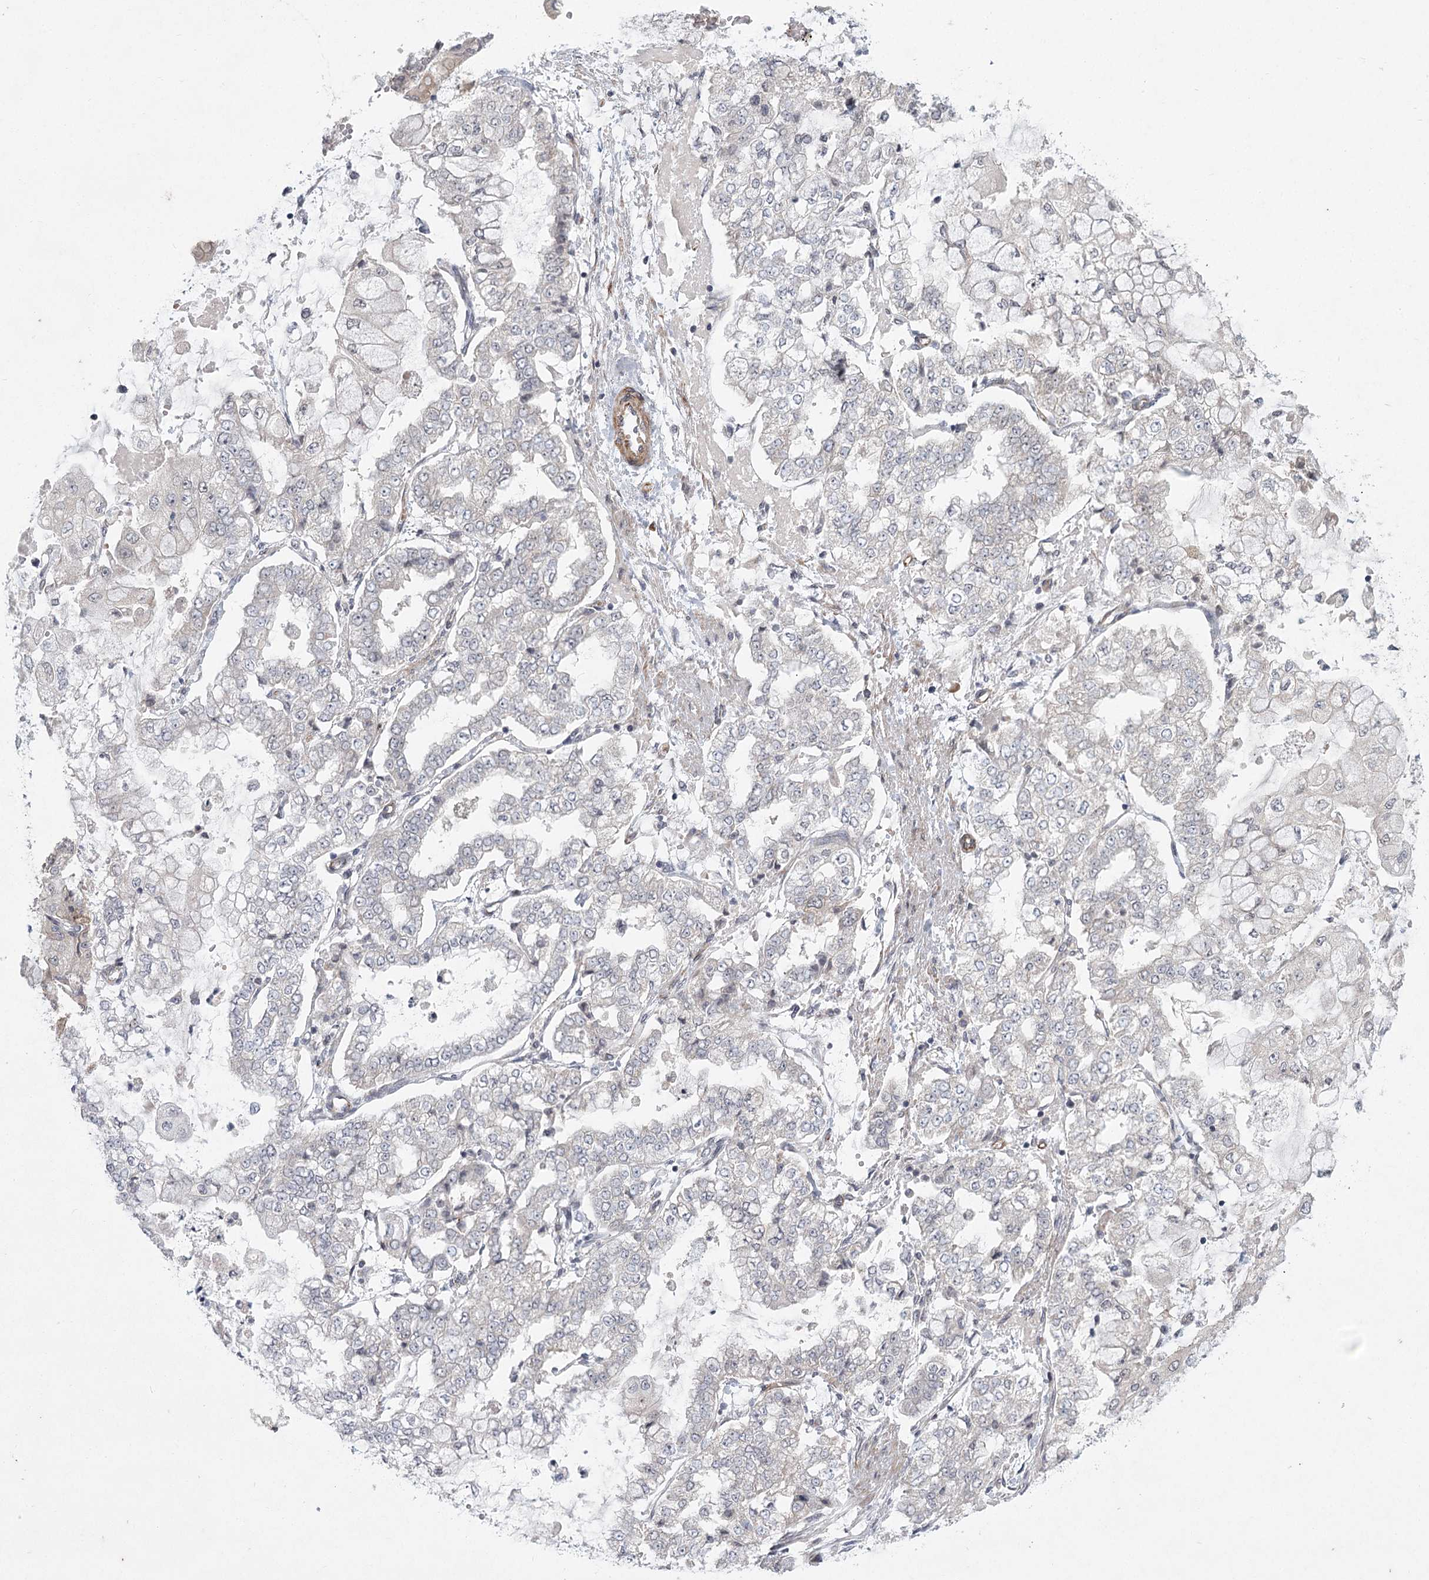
{"staining": {"intensity": "negative", "quantity": "none", "location": "none"}, "tissue": "stomach cancer", "cell_type": "Tumor cells", "image_type": "cancer", "snomed": [{"axis": "morphology", "description": "Adenocarcinoma, NOS"}, {"axis": "topography", "description": "Stomach"}], "caption": "DAB immunohistochemical staining of stomach cancer exhibits no significant staining in tumor cells.", "gene": "MEPE", "patient": {"sex": "male", "age": 76}}